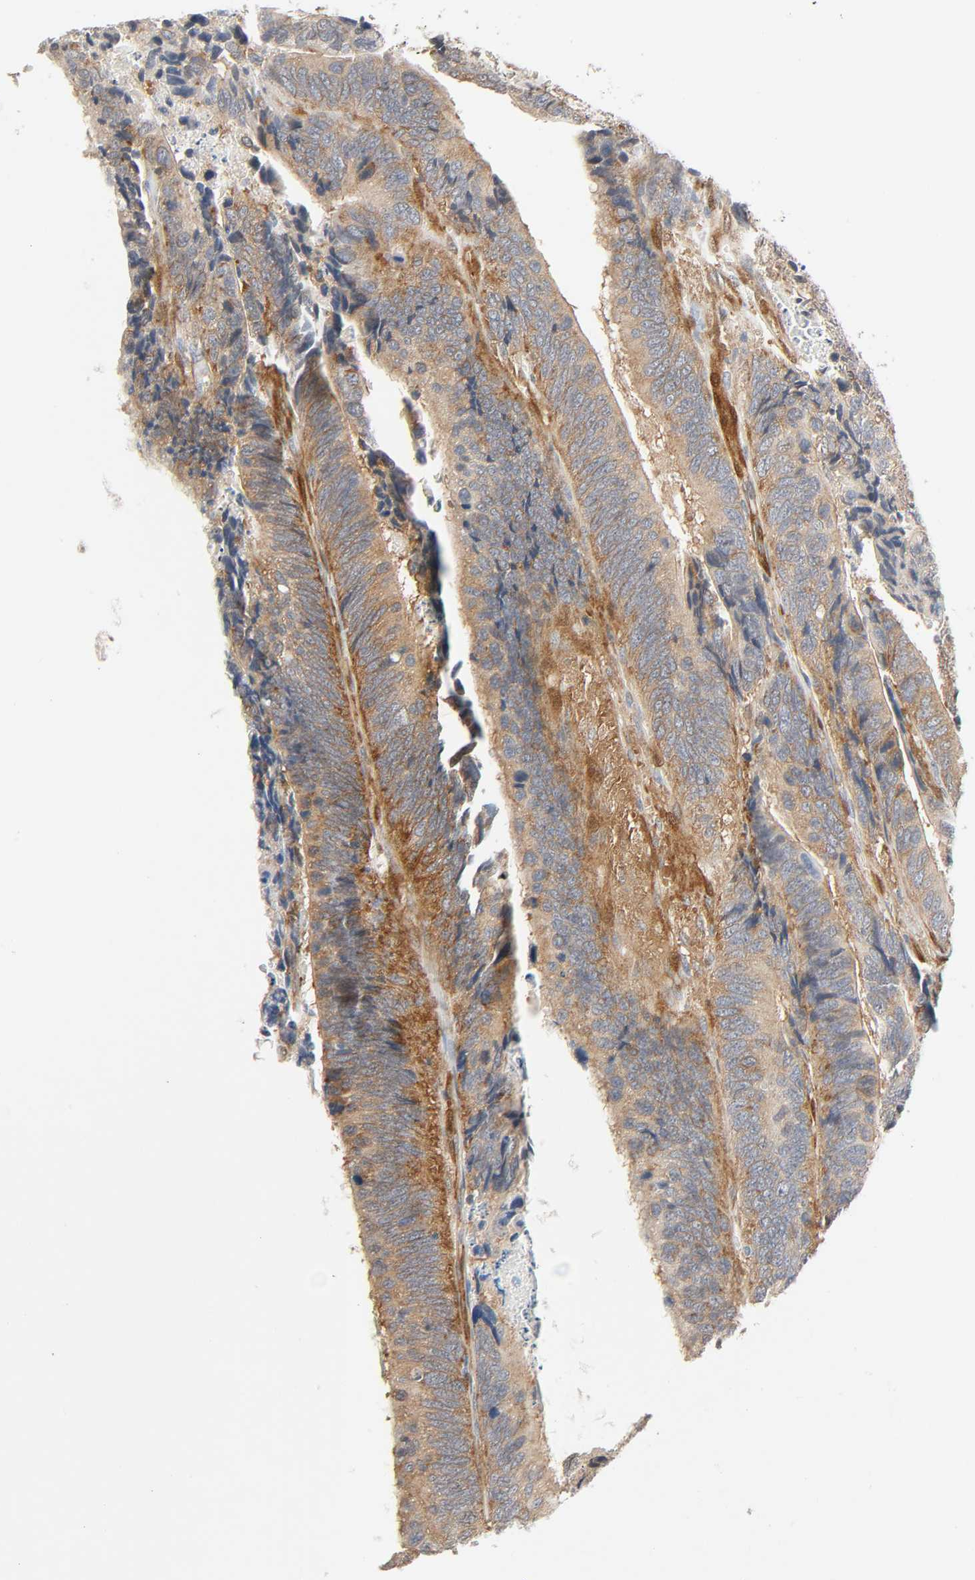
{"staining": {"intensity": "moderate", "quantity": "25%-75%", "location": "cytoplasmic/membranous"}, "tissue": "colorectal cancer", "cell_type": "Tumor cells", "image_type": "cancer", "snomed": [{"axis": "morphology", "description": "Adenocarcinoma, NOS"}, {"axis": "topography", "description": "Colon"}], "caption": "The micrograph reveals a brown stain indicating the presence of a protein in the cytoplasmic/membranous of tumor cells in colorectal adenocarcinoma.", "gene": "PTK2", "patient": {"sex": "male", "age": 72}}